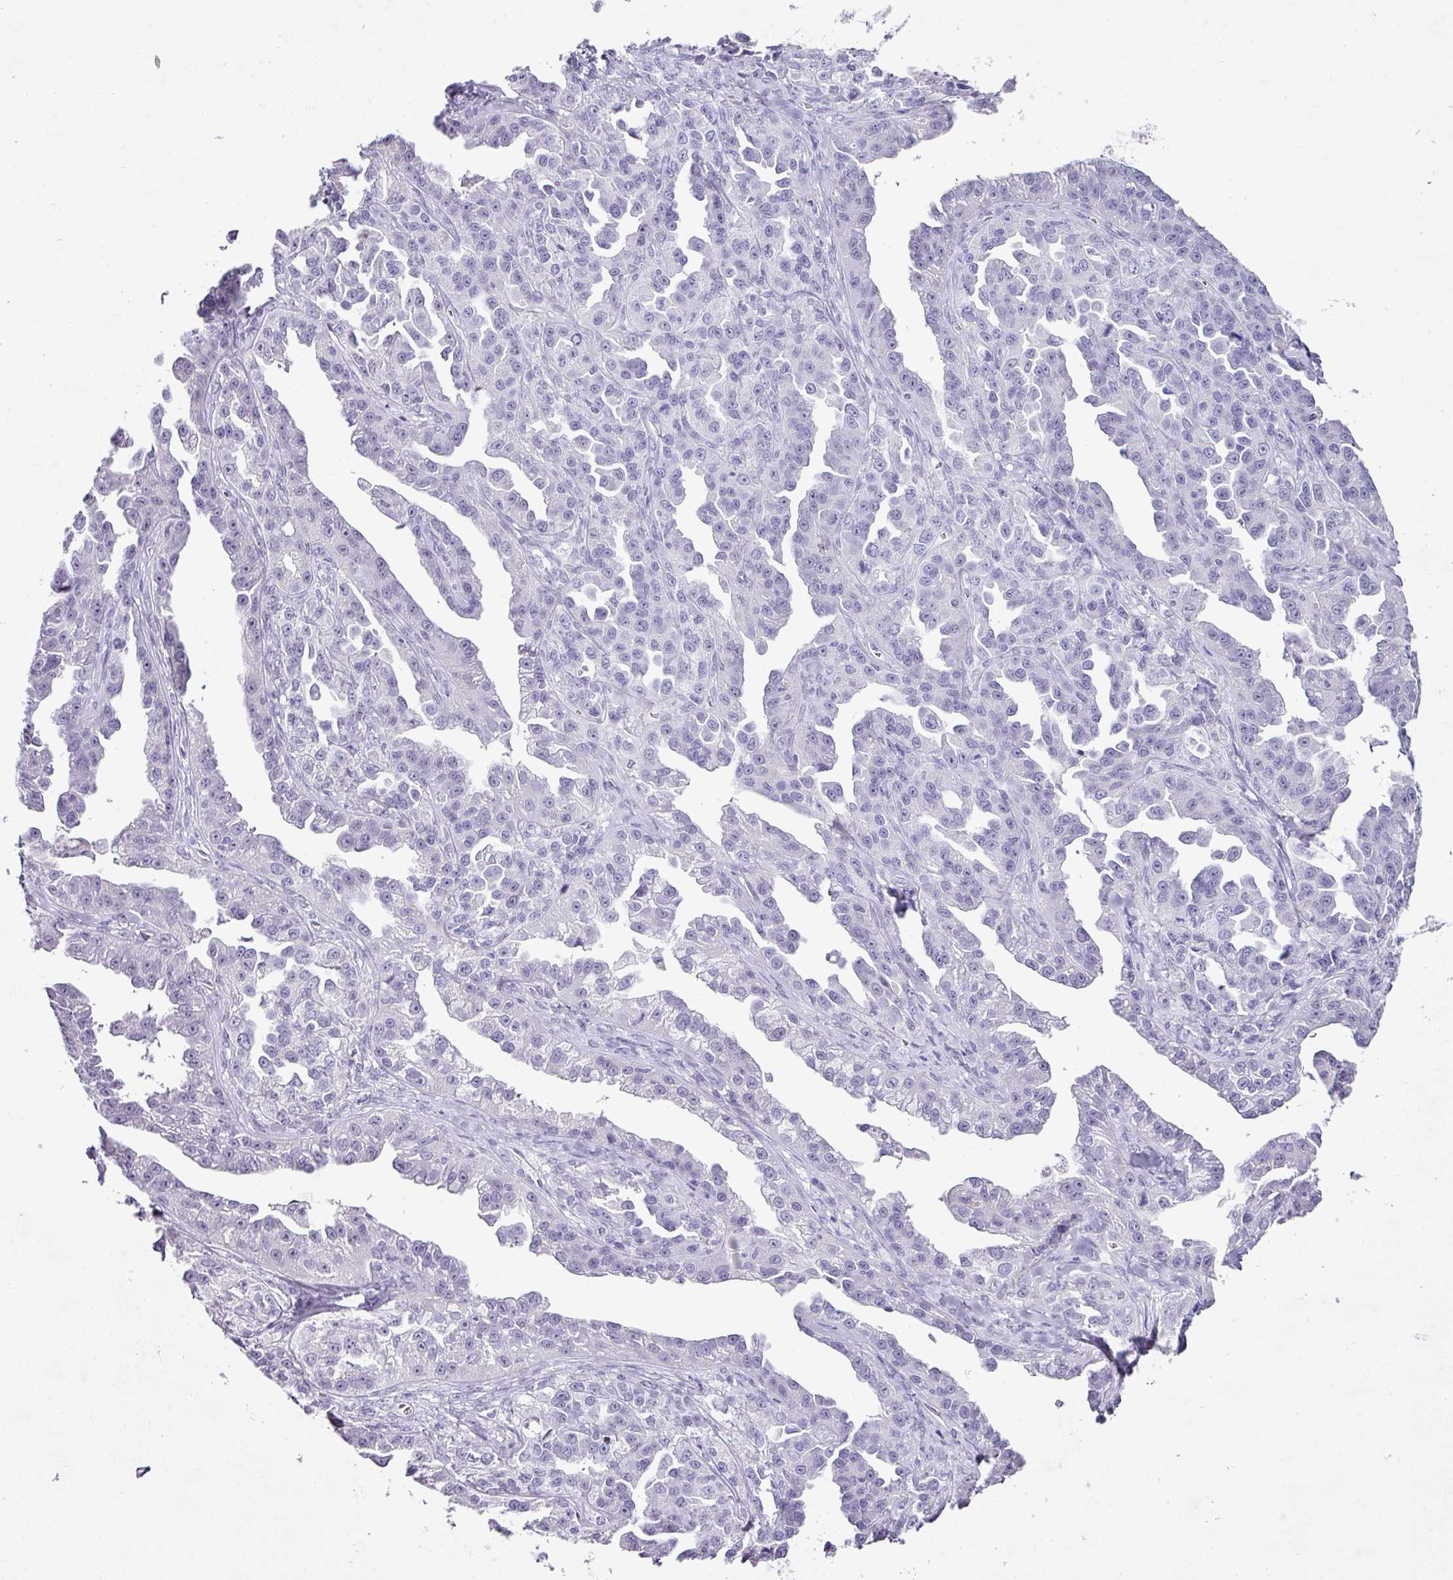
{"staining": {"intensity": "negative", "quantity": "none", "location": "none"}, "tissue": "ovarian cancer", "cell_type": "Tumor cells", "image_type": "cancer", "snomed": [{"axis": "morphology", "description": "Cystadenocarcinoma, serous, NOS"}, {"axis": "topography", "description": "Ovary"}], "caption": "Human ovarian cancer stained for a protein using IHC shows no positivity in tumor cells.", "gene": "TRA2A", "patient": {"sex": "female", "age": 75}}